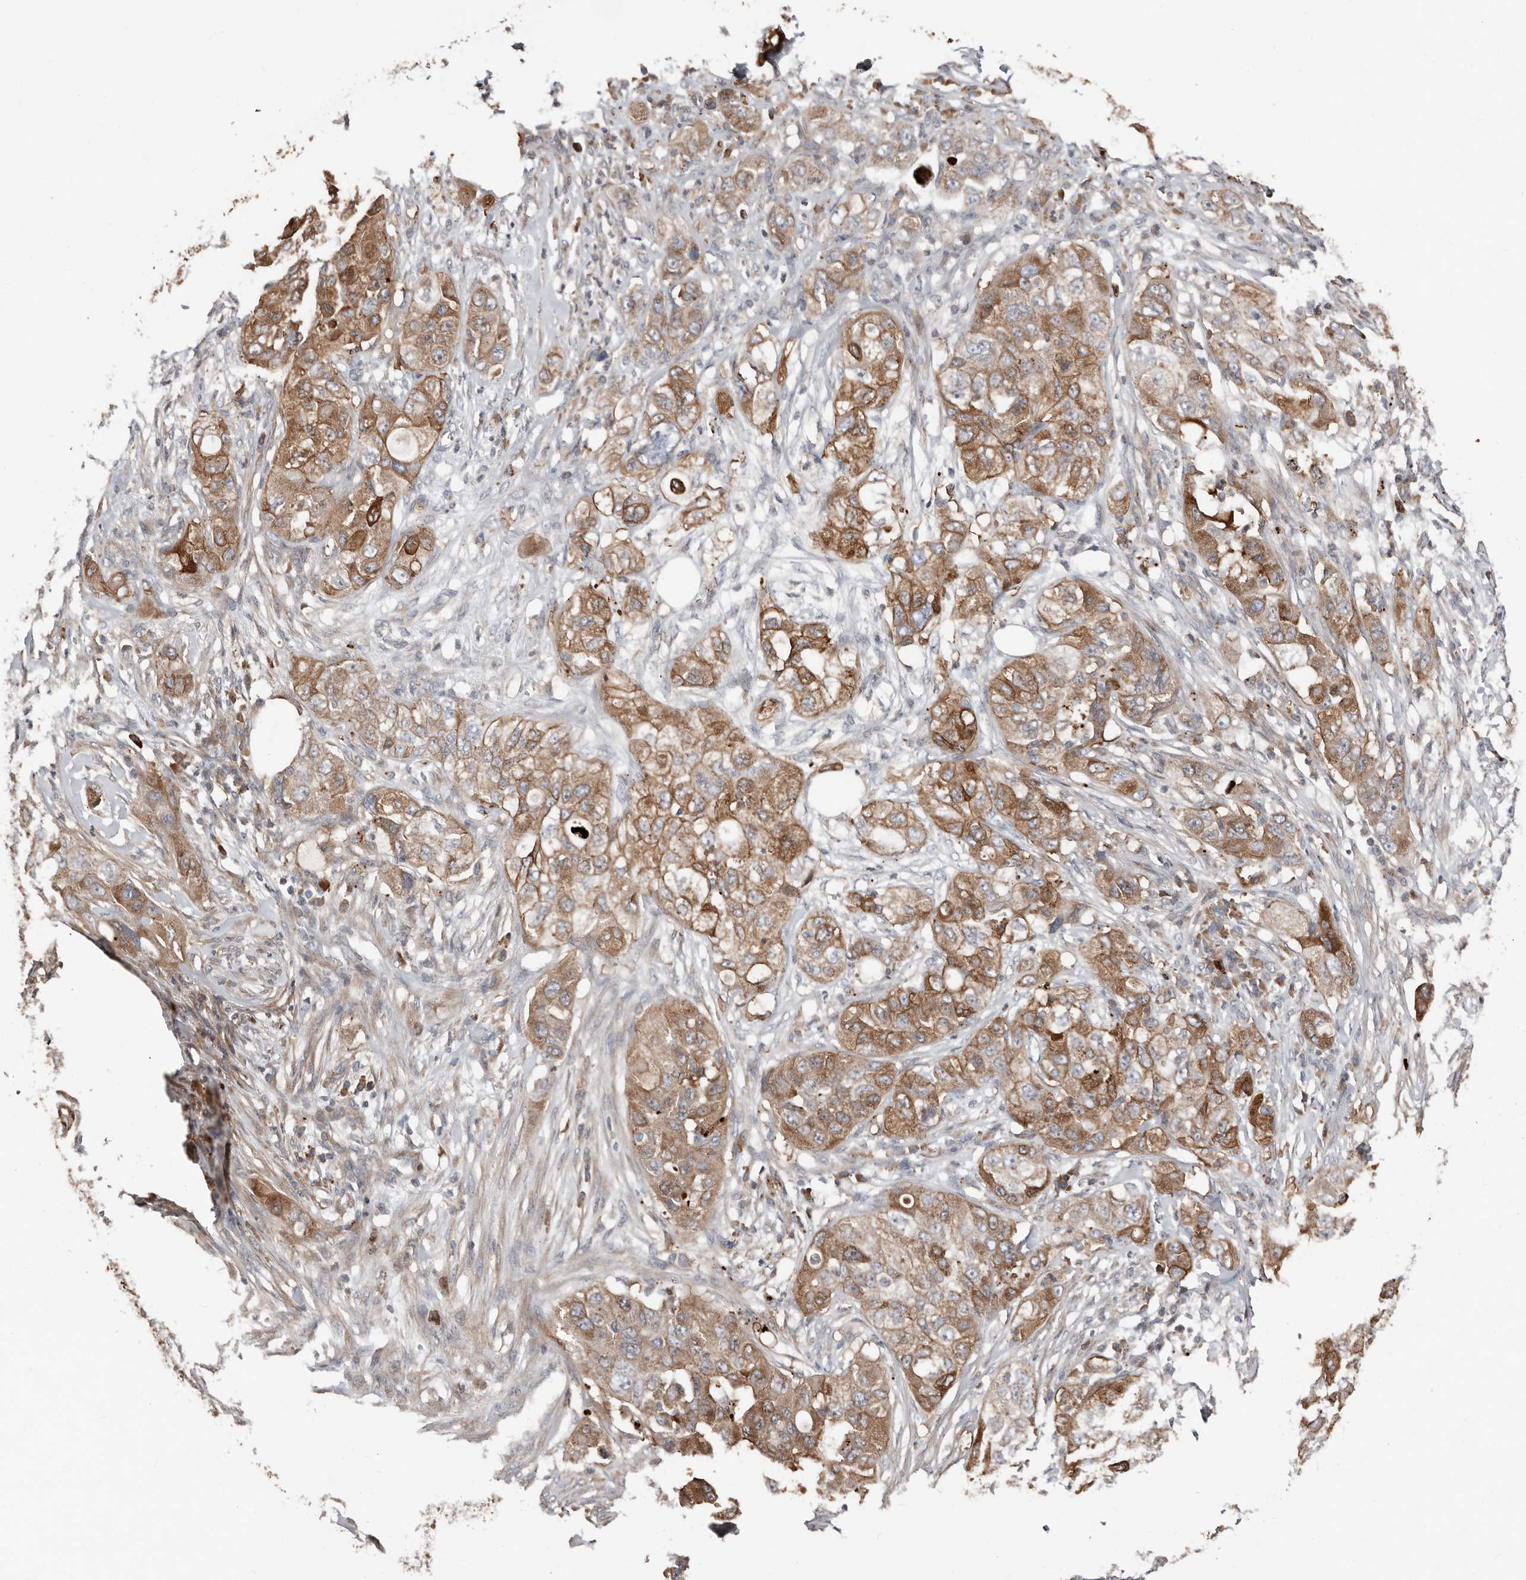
{"staining": {"intensity": "moderate", "quantity": ">75%", "location": "cytoplasmic/membranous"}, "tissue": "pancreatic cancer", "cell_type": "Tumor cells", "image_type": "cancer", "snomed": [{"axis": "morphology", "description": "Adenocarcinoma, NOS"}, {"axis": "topography", "description": "Pancreas"}], "caption": "Protein analysis of pancreatic adenocarcinoma tissue displays moderate cytoplasmic/membranous expression in about >75% of tumor cells. (IHC, brightfield microscopy, high magnification).", "gene": "SMYD4", "patient": {"sex": "female", "age": 78}}